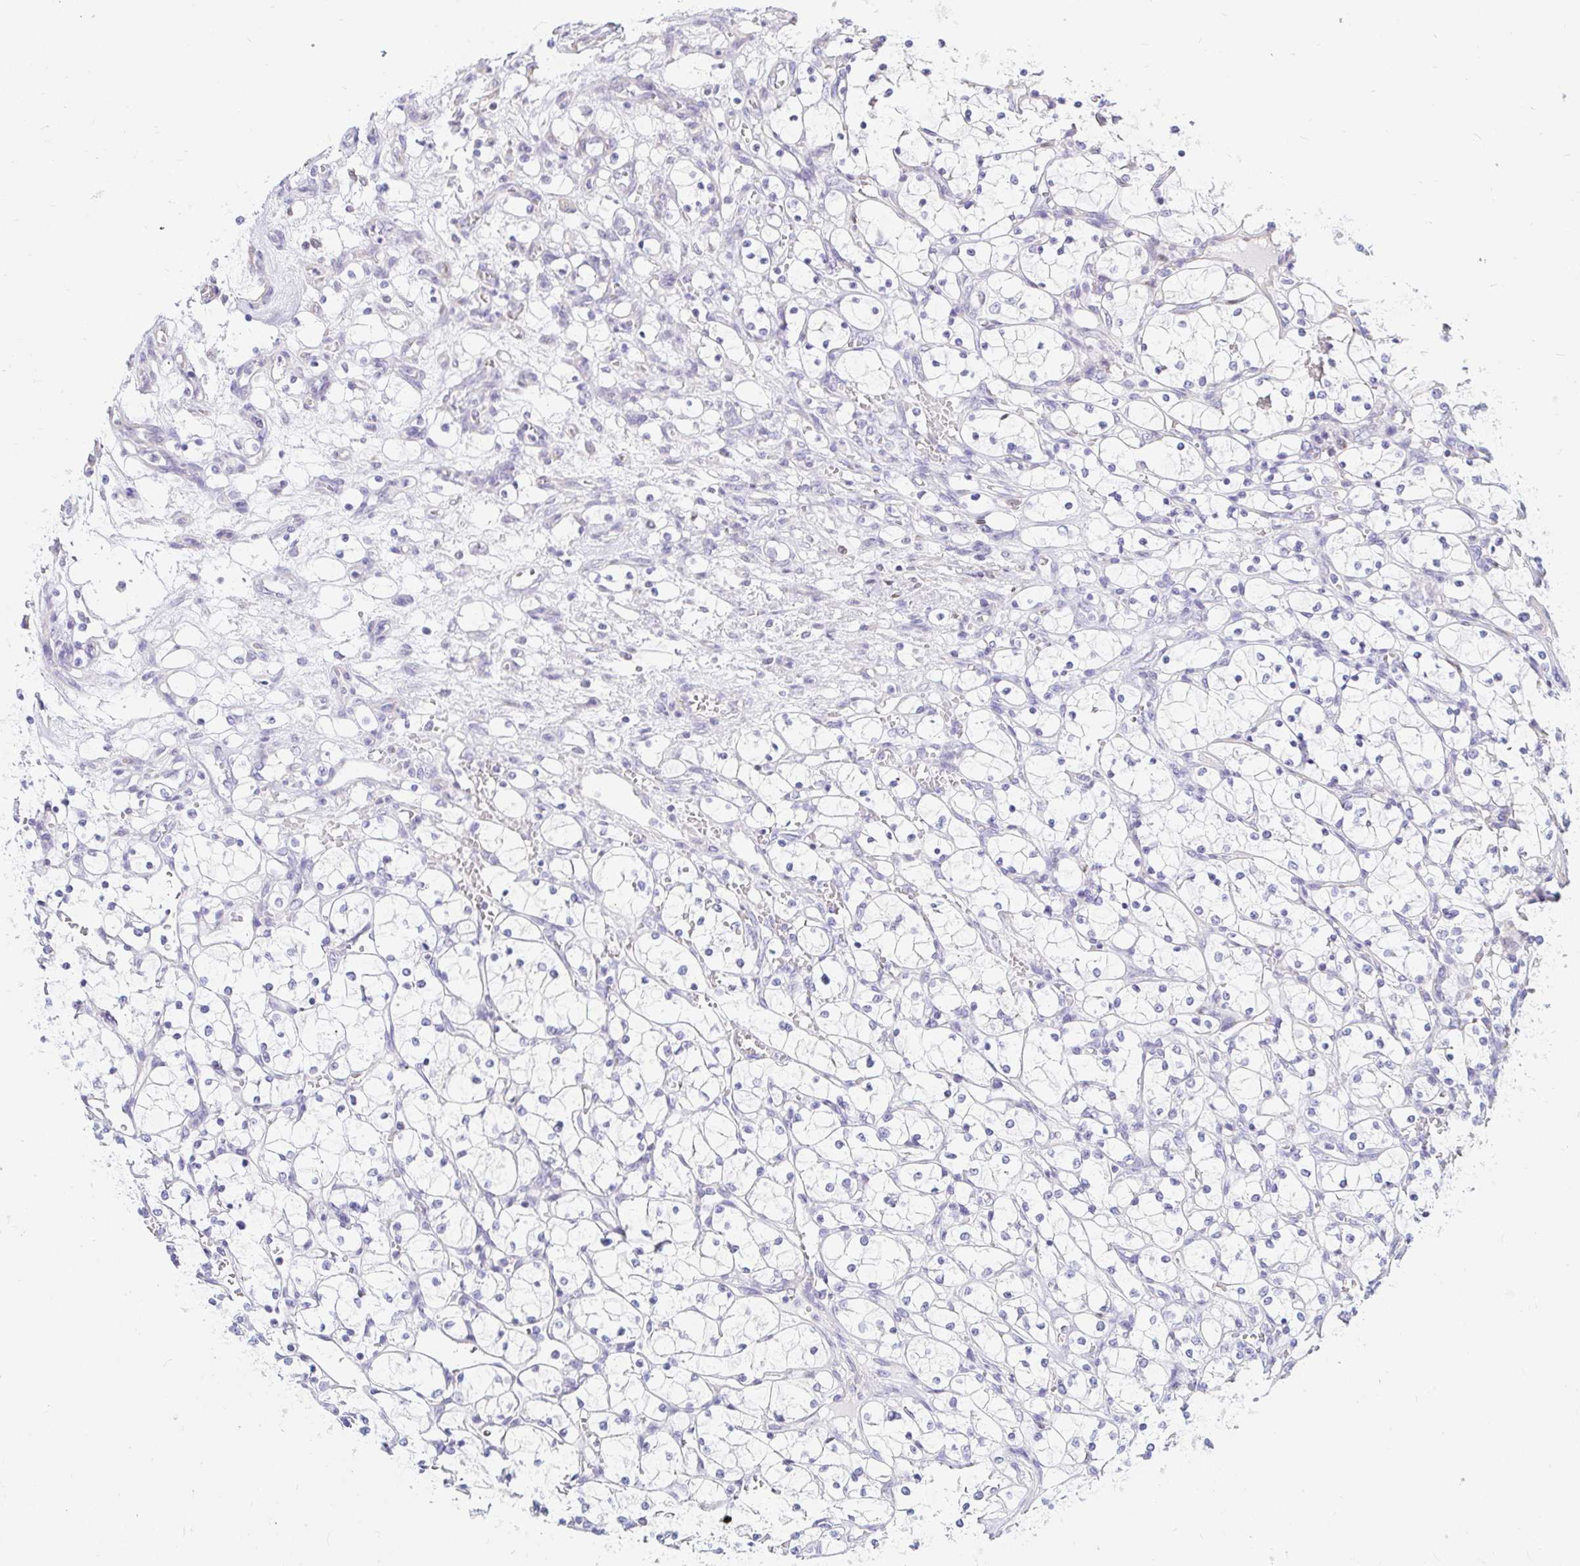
{"staining": {"intensity": "negative", "quantity": "none", "location": "none"}, "tissue": "renal cancer", "cell_type": "Tumor cells", "image_type": "cancer", "snomed": [{"axis": "morphology", "description": "Adenocarcinoma, NOS"}, {"axis": "topography", "description": "Kidney"}], "caption": "Tumor cells show no significant protein staining in renal cancer. (DAB immunohistochemistry, high magnification).", "gene": "CAPSL", "patient": {"sex": "female", "age": 69}}